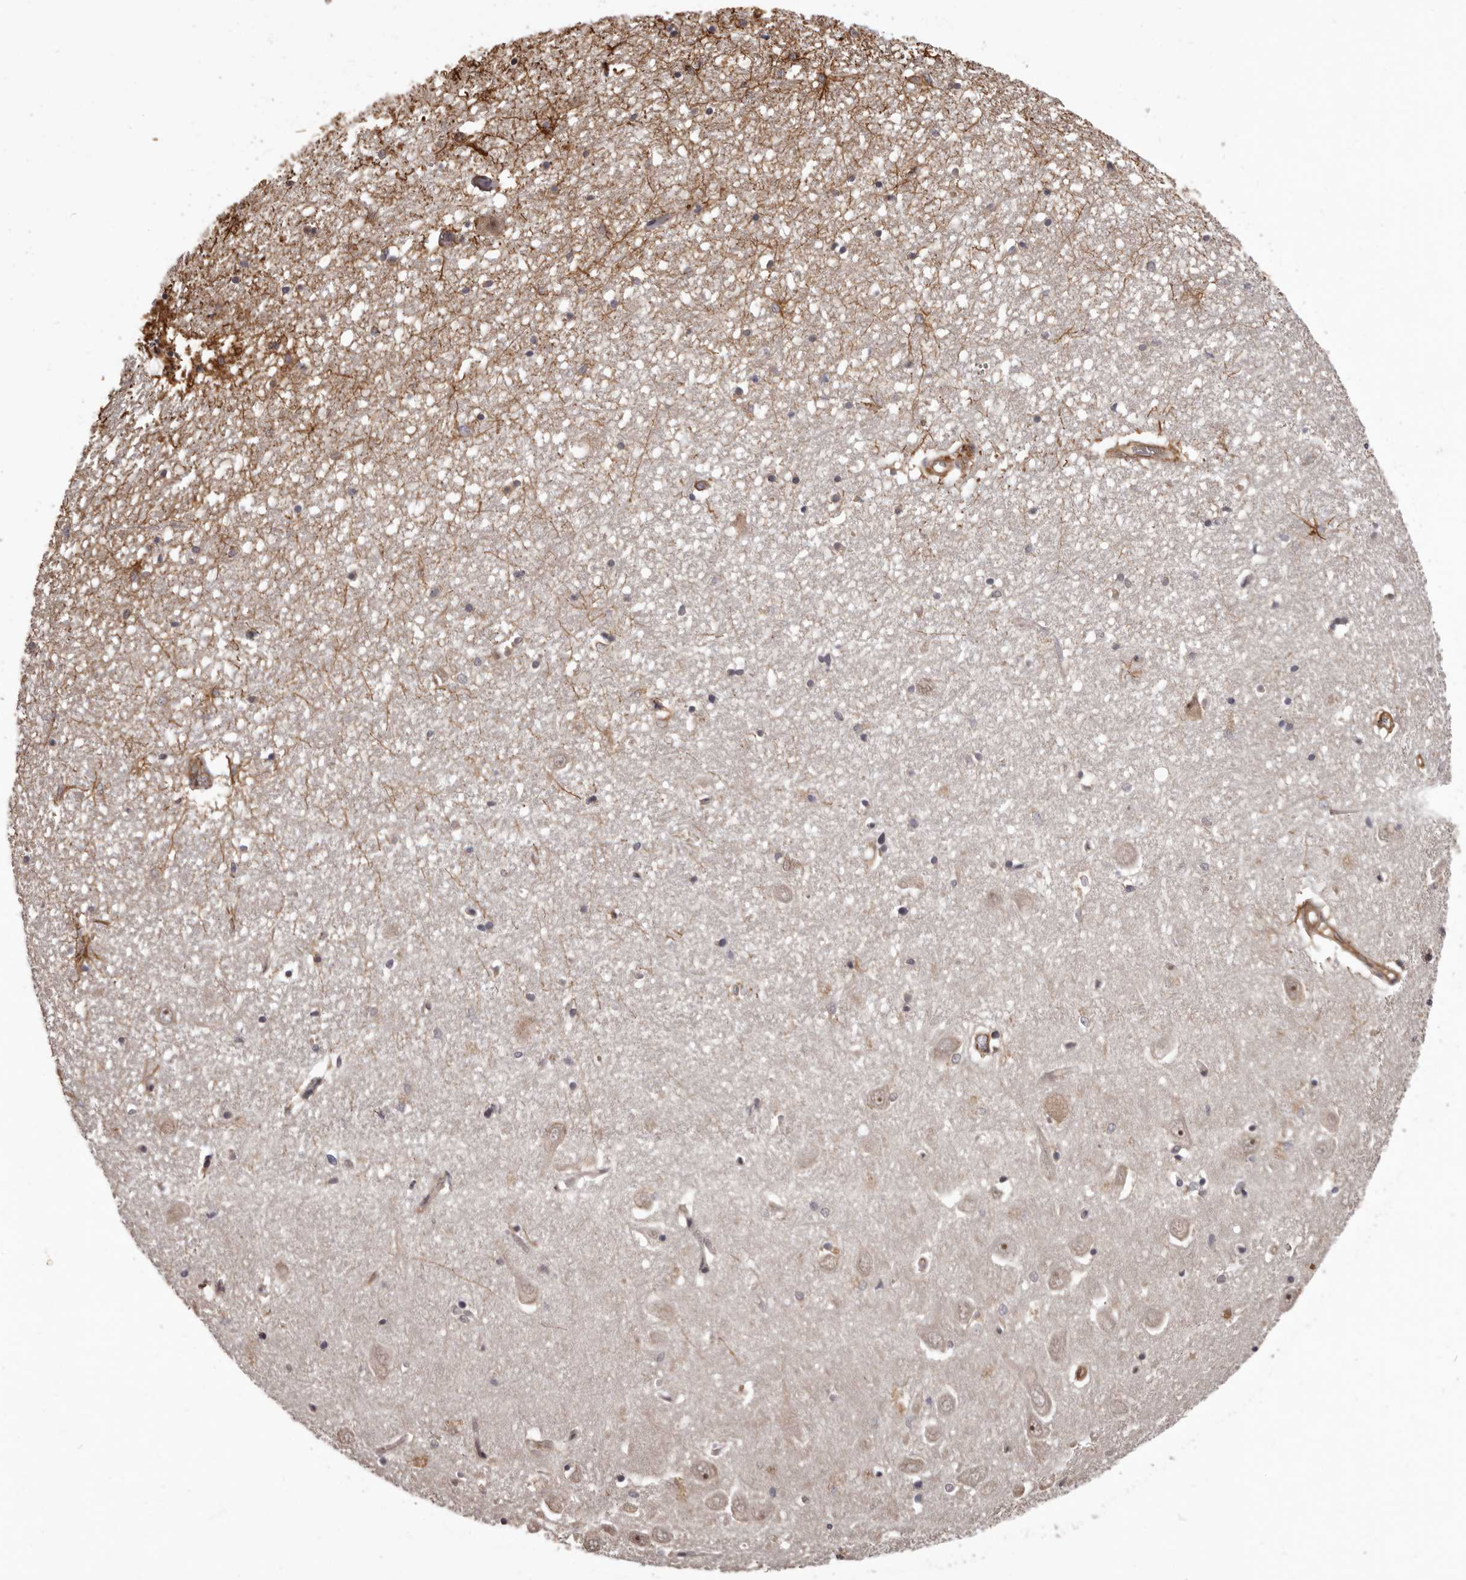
{"staining": {"intensity": "negative", "quantity": "none", "location": "none"}, "tissue": "hippocampus", "cell_type": "Glial cells", "image_type": "normal", "snomed": [{"axis": "morphology", "description": "Normal tissue, NOS"}, {"axis": "topography", "description": "Hippocampus"}], "caption": "High power microscopy image of an immunohistochemistry histopathology image of benign hippocampus, revealing no significant expression in glial cells.", "gene": "SLITRK6", "patient": {"sex": "female", "age": 64}}